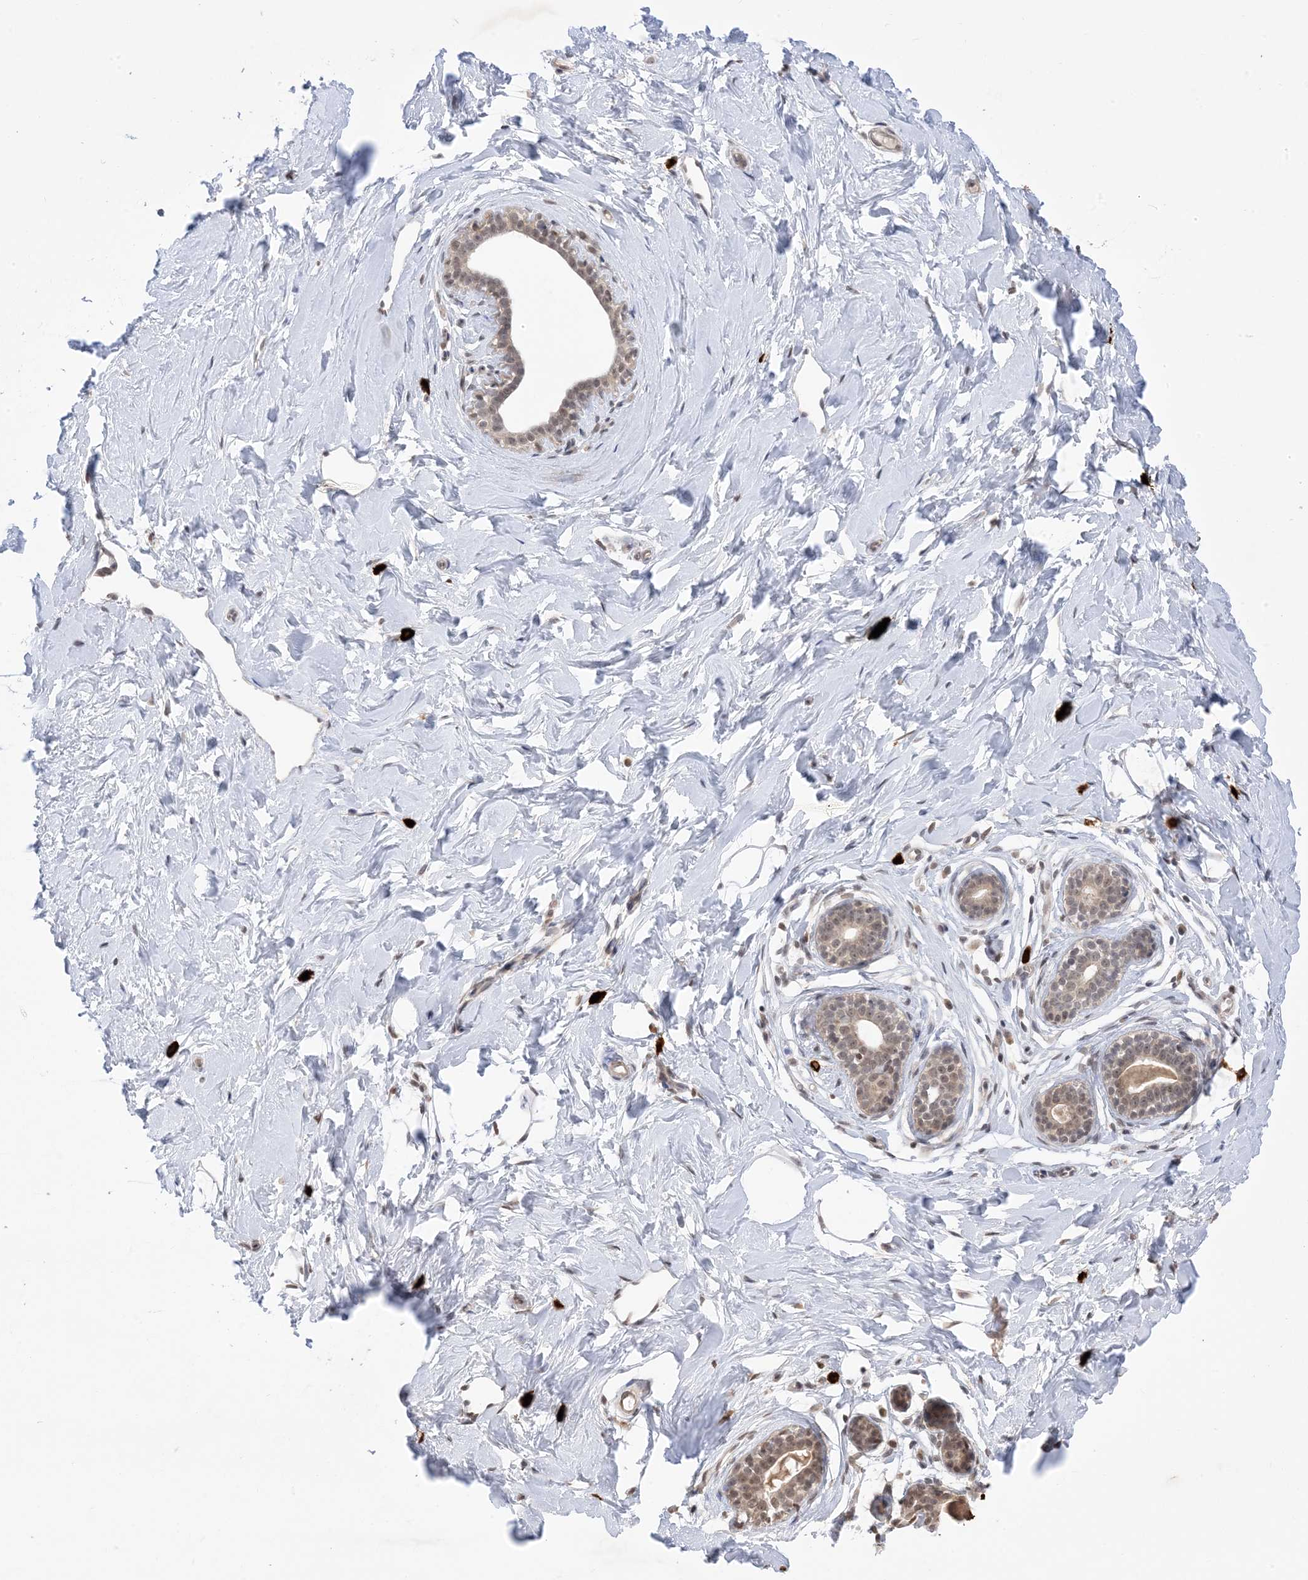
{"staining": {"intensity": "weak", "quantity": "25%-75%", "location": "nuclear"}, "tissue": "breast", "cell_type": "Adipocytes", "image_type": "normal", "snomed": [{"axis": "morphology", "description": "Normal tissue, NOS"}, {"axis": "morphology", "description": "Adenoma, NOS"}, {"axis": "topography", "description": "Breast"}], "caption": "Breast stained with DAB (3,3'-diaminobenzidine) IHC shows low levels of weak nuclear positivity in approximately 25%-75% of adipocytes.", "gene": "RANBP9", "patient": {"sex": "female", "age": 23}}